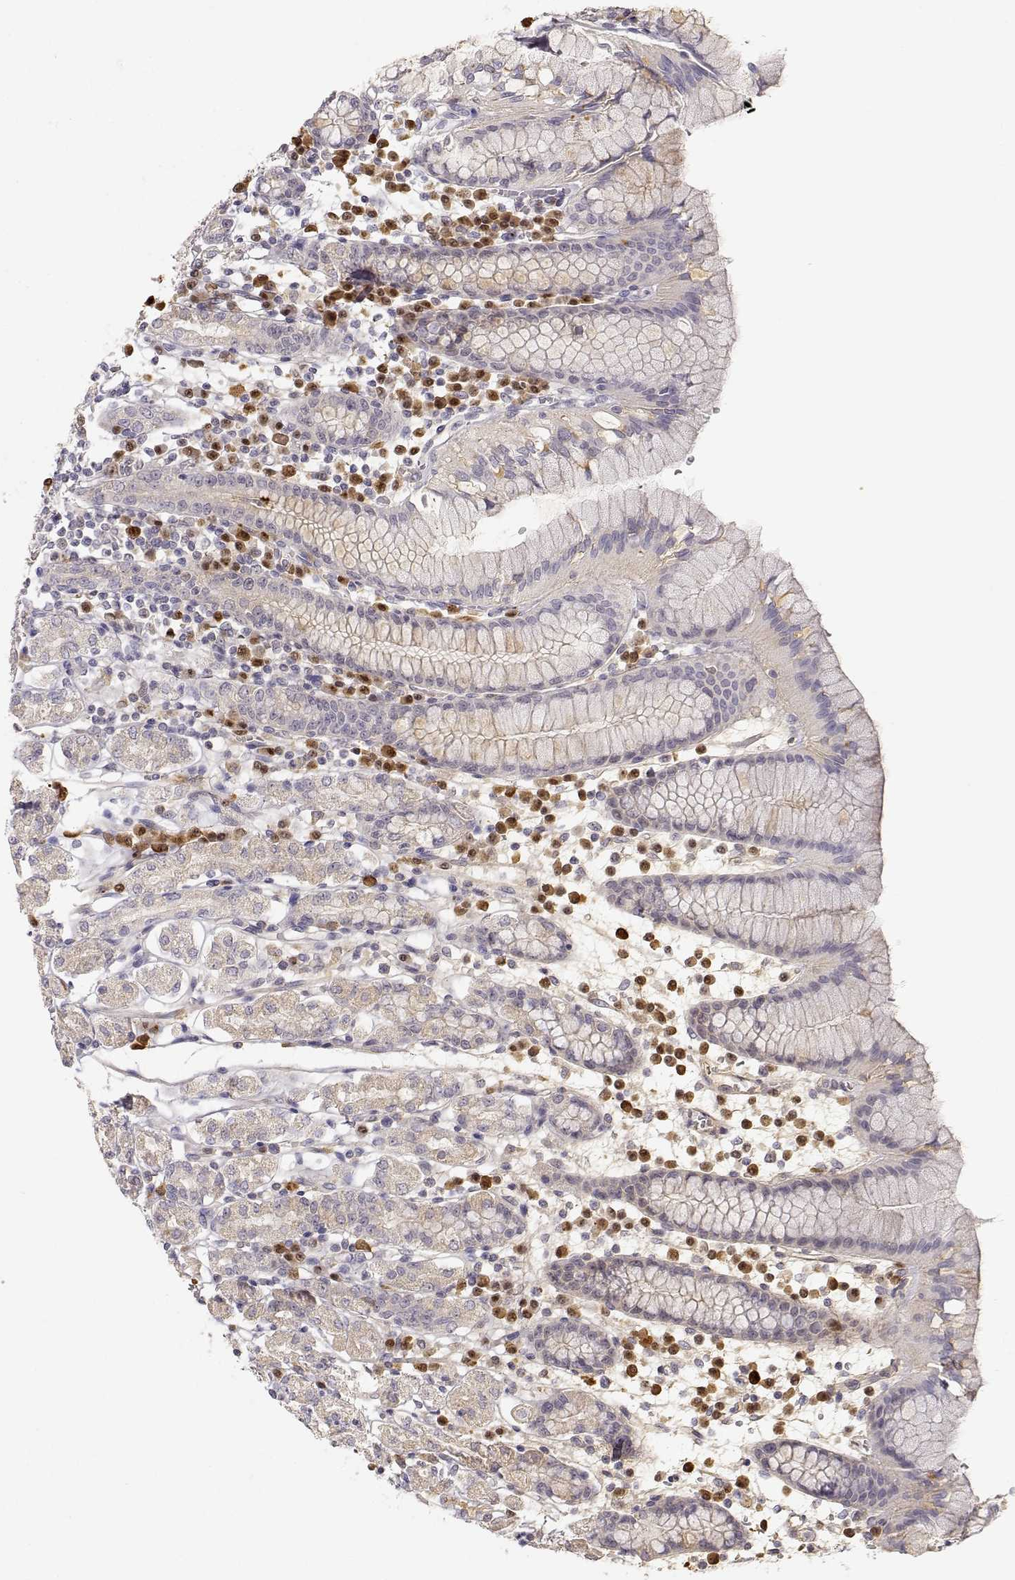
{"staining": {"intensity": "weak", "quantity": "<25%", "location": "cytoplasmic/membranous"}, "tissue": "stomach", "cell_type": "Glandular cells", "image_type": "normal", "snomed": [{"axis": "morphology", "description": "Normal tissue, NOS"}, {"axis": "topography", "description": "Stomach, upper"}, {"axis": "topography", "description": "Stomach"}], "caption": "Immunohistochemistry photomicrograph of normal stomach: human stomach stained with DAB reveals no significant protein positivity in glandular cells.", "gene": "EAF2", "patient": {"sex": "male", "age": 62}}